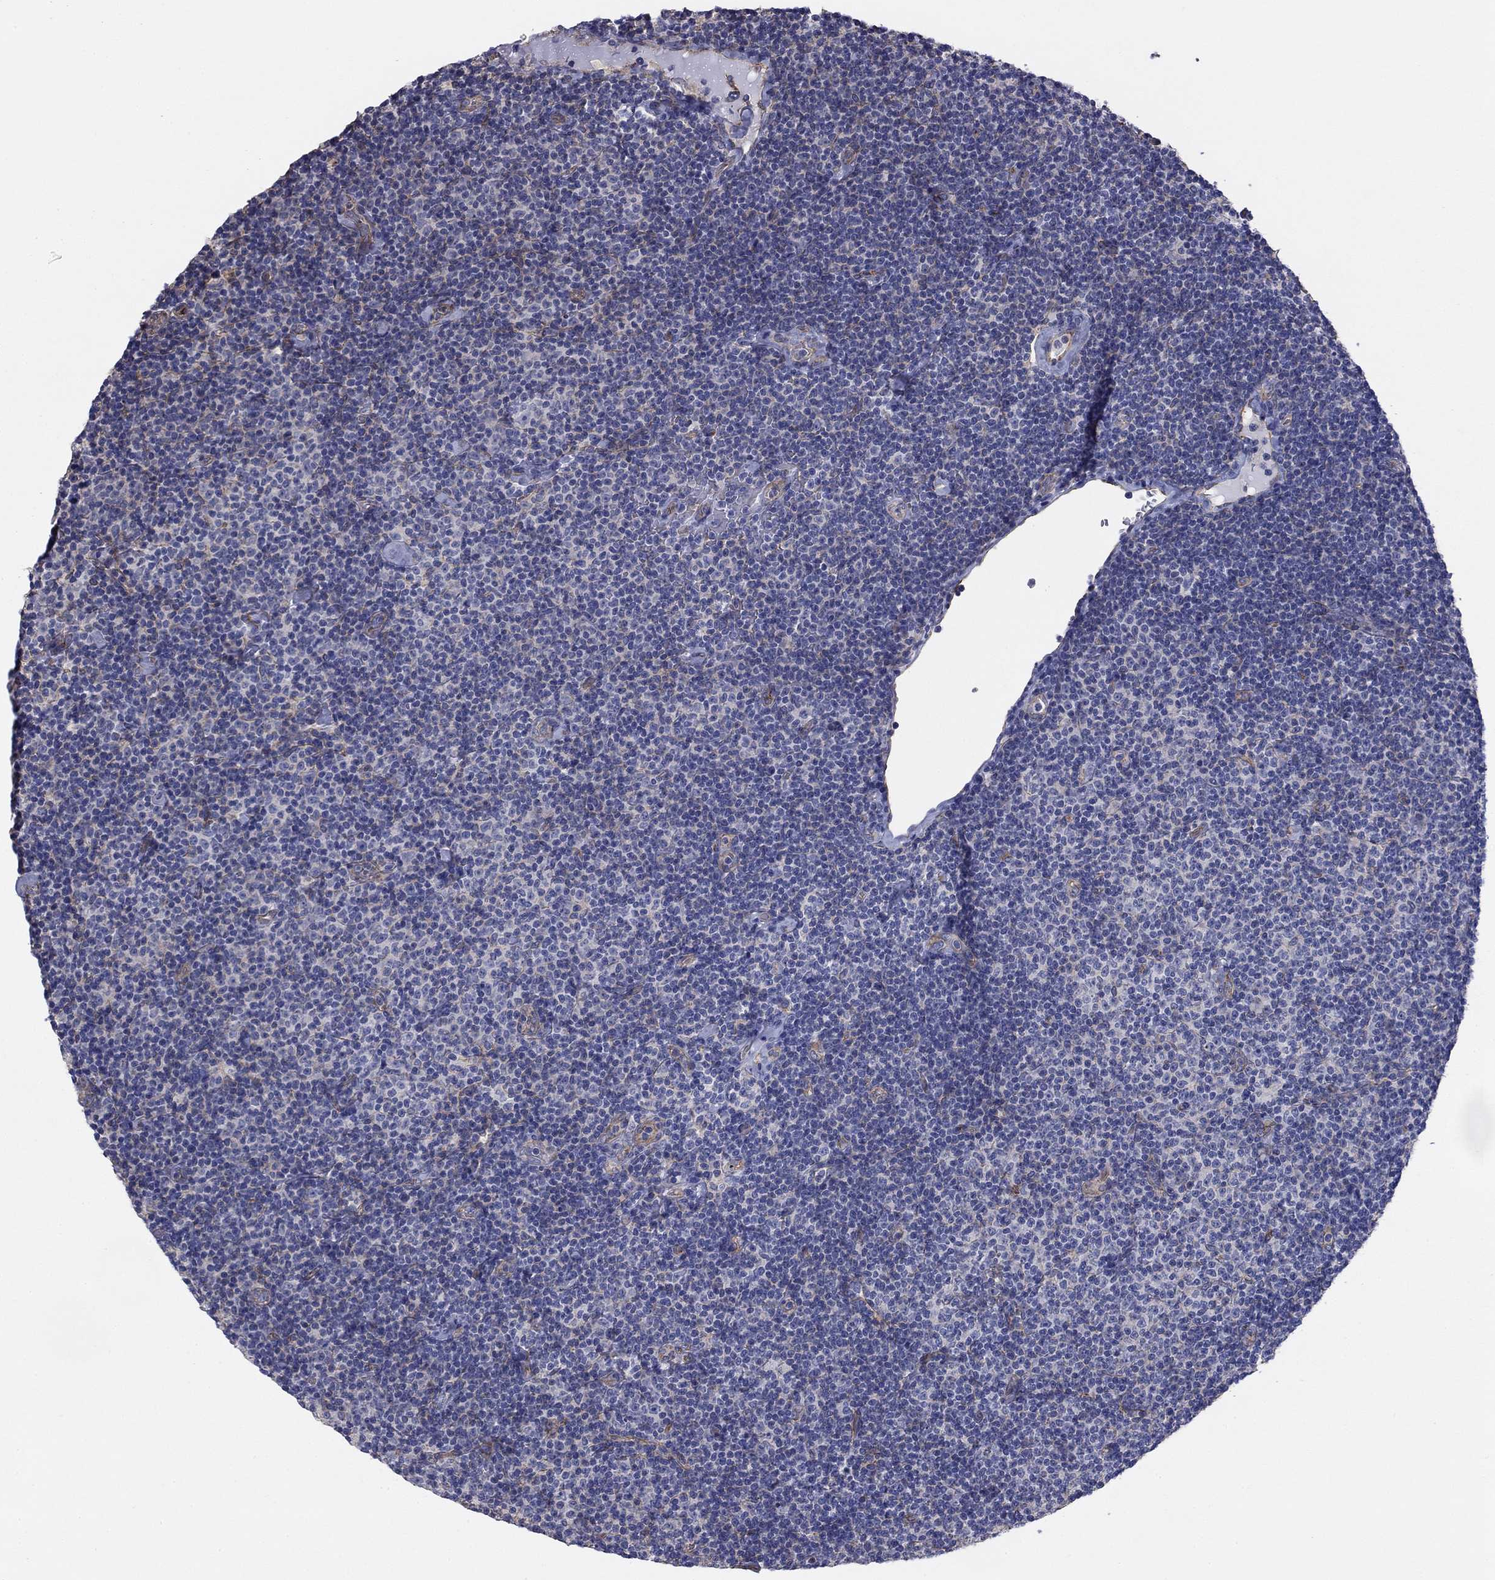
{"staining": {"intensity": "negative", "quantity": "none", "location": "none"}, "tissue": "lymphoma", "cell_type": "Tumor cells", "image_type": "cancer", "snomed": [{"axis": "morphology", "description": "Malignant lymphoma, non-Hodgkin's type, Low grade"}, {"axis": "topography", "description": "Lymph node"}], "caption": "The photomicrograph exhibits no staining of tumor cells in low-grade malignant lymphoma, non-Hodgkin's type.", "gene": "TCHH", "patient": {"sex": "male", "age": 81}}